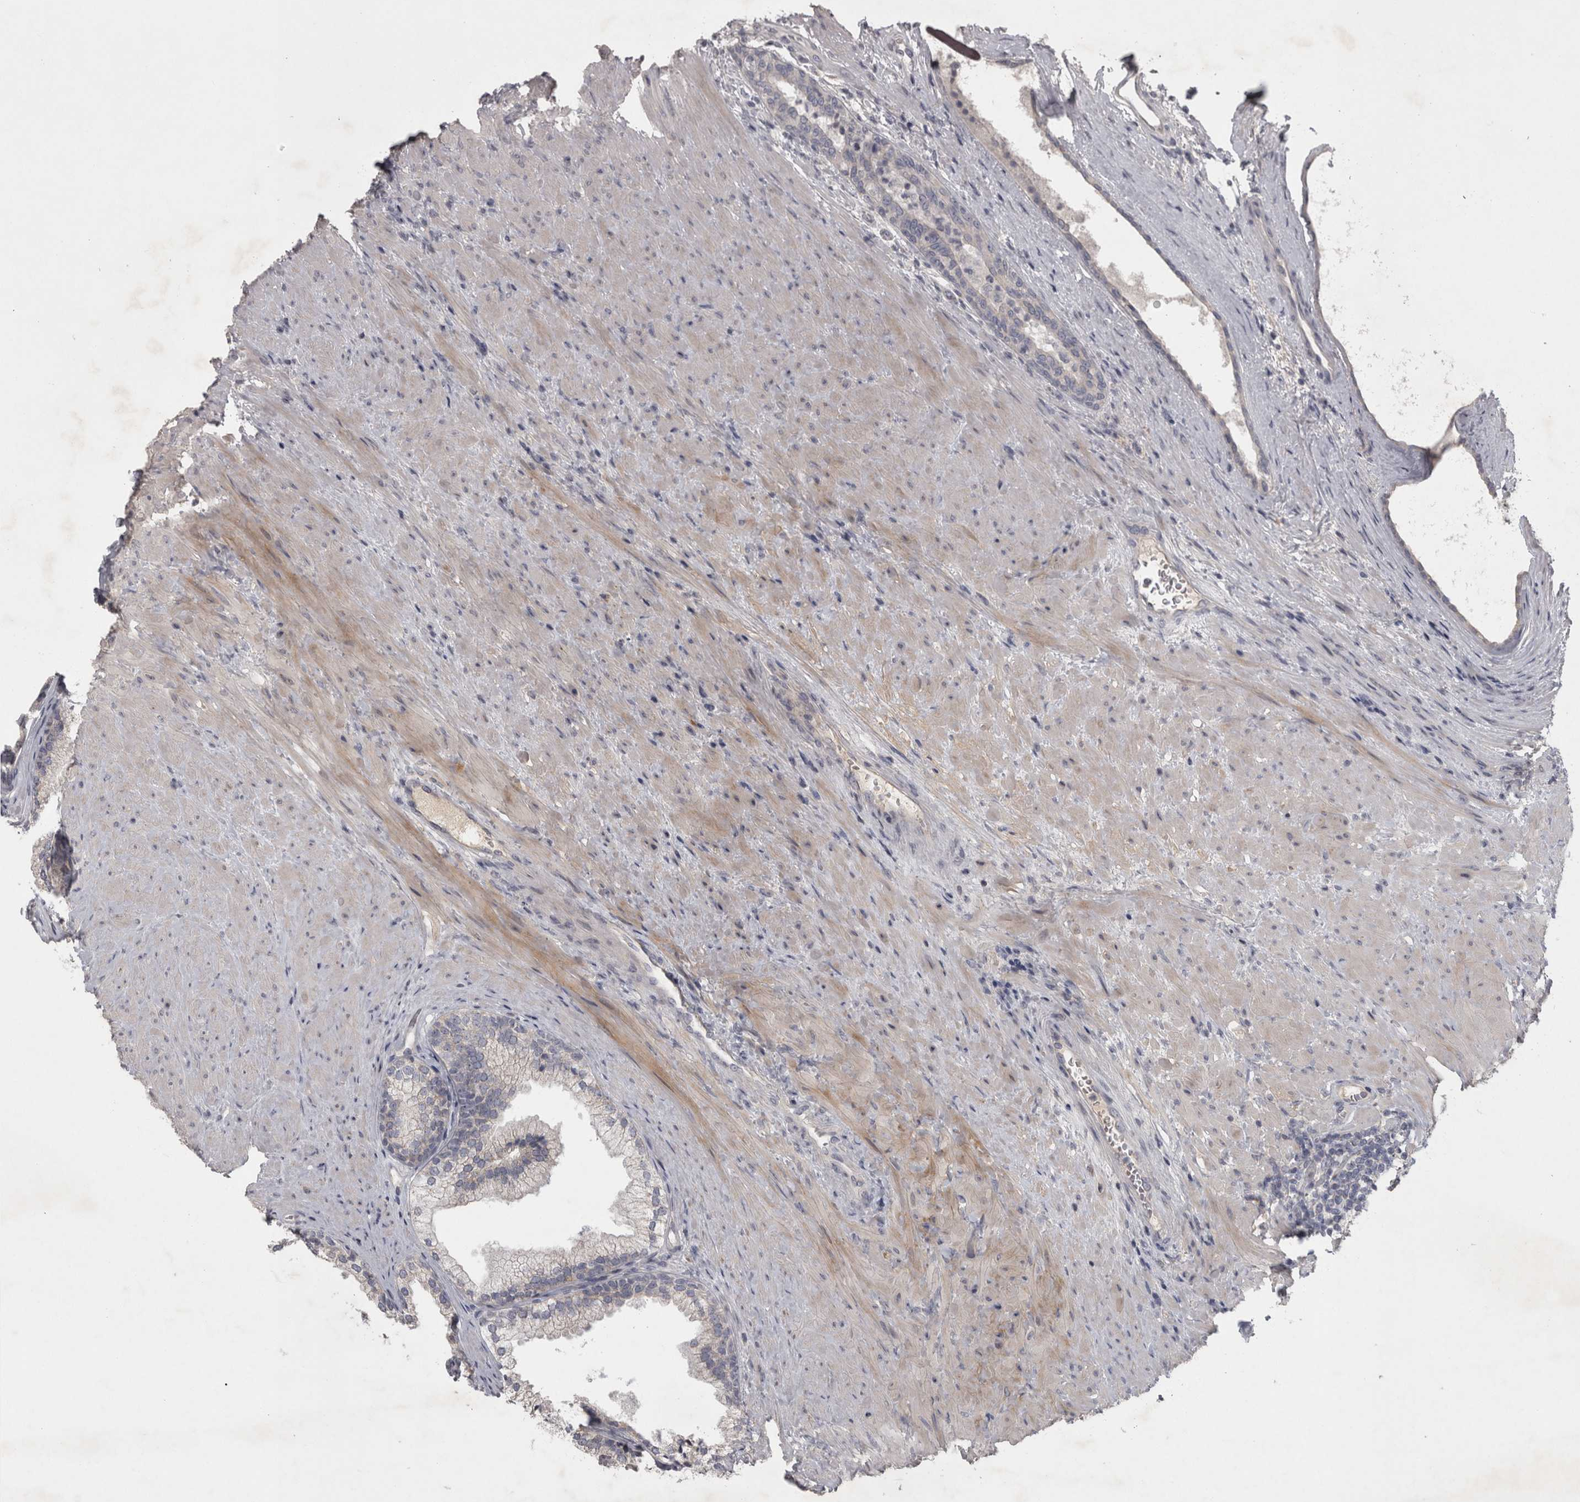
{"staining": {"intensity": "negative", "quantity": "none", "location": "none"}, "tissue": "prostate", "cell_type": "Glandular cells", "image_type": "normal", "snomed": [{"axis": "morphology", "description": "Normal tissue, NOS"}, {"axis": "topography", "description": "Prostate"}], "caption": "Immunohistochemistry (IHC) micrograph of benign human prostate stained for a protein (brown), which exhibits no staining in glandular cells.", "gene": "ENPP7", "patient": {"sex": "male", "age": 76}}